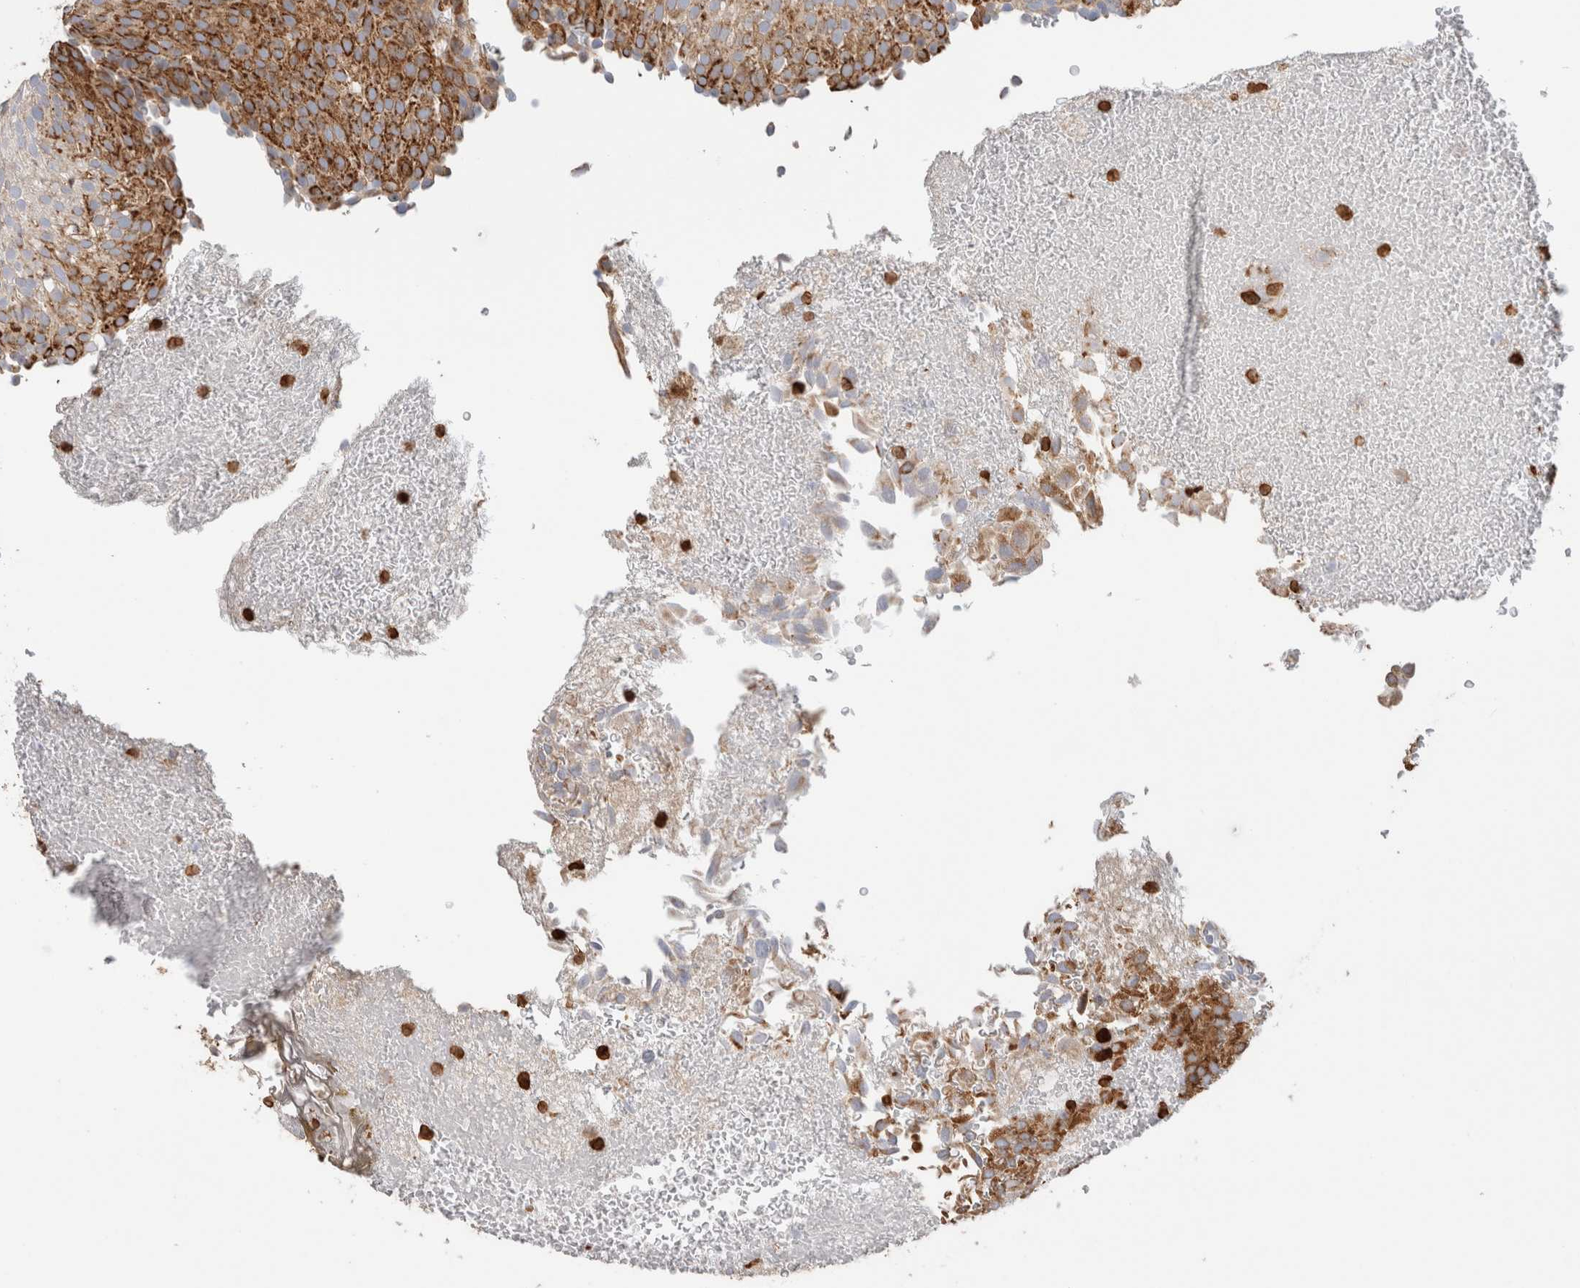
{"staining": {"intensity": "moderate", "quantity": "25%-75%", "location": "cytoplasmic/membranous"}, "tissue": "urothelial cancer", "cell_type": "Tumor cells", "image_type": "cancer", "snomed": [{"axis": "morphology", "description": "Urothelial carcinoma, Low grade"}, {"axis": "topography", "description": "Urinary bladder"}], "caption": "Moderate cytoplasmic/membranous protein positivity is present in approximately 25%-75% of tumor cells in urothelial cancer.", "gene": "P4HA1", "patient": {"sex": "male", "age": 78}}